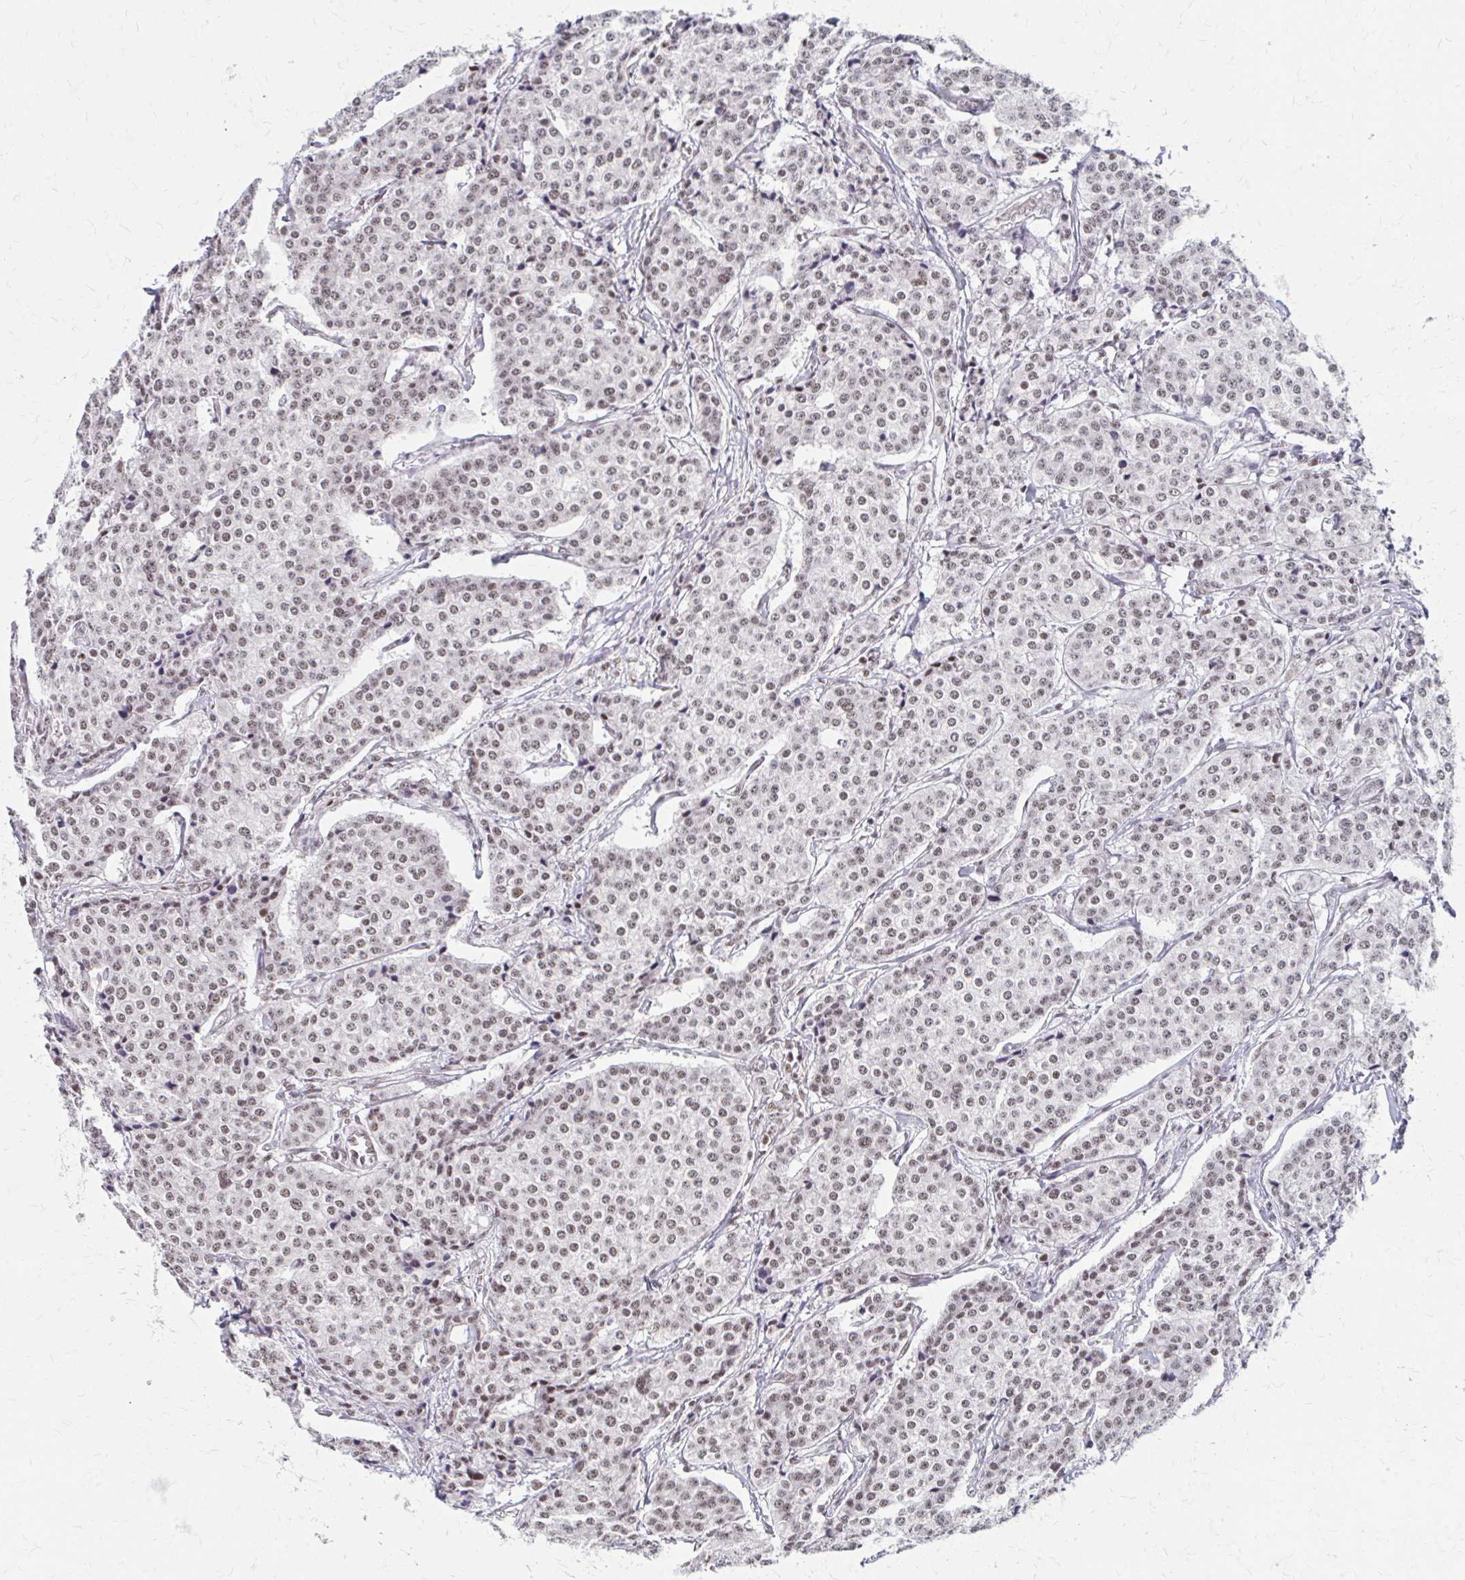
{"staining": {"intensity": "weak", "quantity": ">75%", "location": "nuclear"}, "tissue": "carcinoid", "cell_type": "Tumor cells", "image_type": "cancer", "snomed": [{"axis": "morphology", "description": "Carcinoid, malignant, NOS"}, {"axis": "topography", "description": "Small intestine"}], "caption": "Immunohistochemical staining of carcinoid (malignant) displays weak nuclear protein expression in approximately >75% of tumor cells.", "gene": "CNKSR3", "patient": {"sex": "female", "age": 64}}